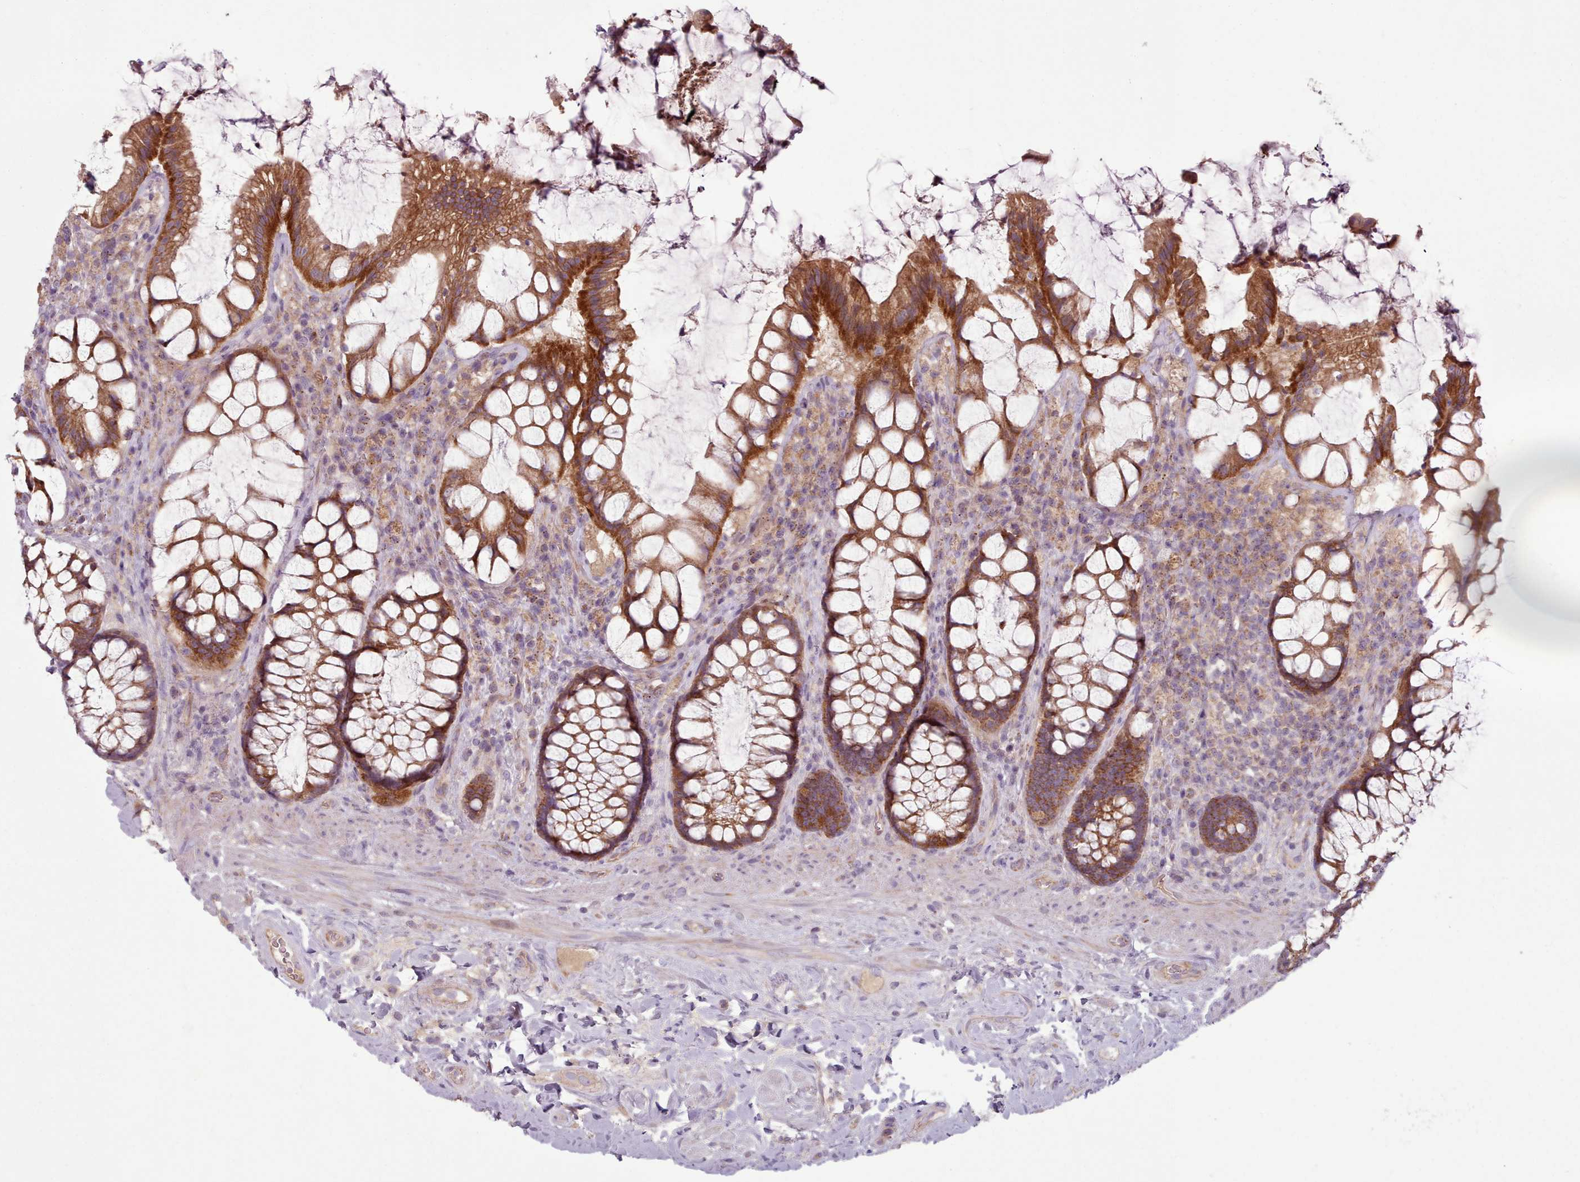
{"staining": {"intensity": "strong", "quantity": ">75%", "location": "cytoplasmic/membranous"}, "tissue": "rectum", "cell_type": "Glandular cells", "image_type": "normal", "snomed": [{"axis": "morphology", "description": "Normal tissue, NOS"}, {"axis": "topography", "description": "Rectum"}], "caption": "Immunohistochemistry of normal rectum reveals high levels of strong cytoplasmic/membranous positivity in approximately >75% of glandular cells. The staining is performed using DAB brown chromogen to label protein expression. The nuclei are counter-stained blue using hematoxylin.", "gene": "NT5DC2", "patient": {"sex": "female", "age": 58}}